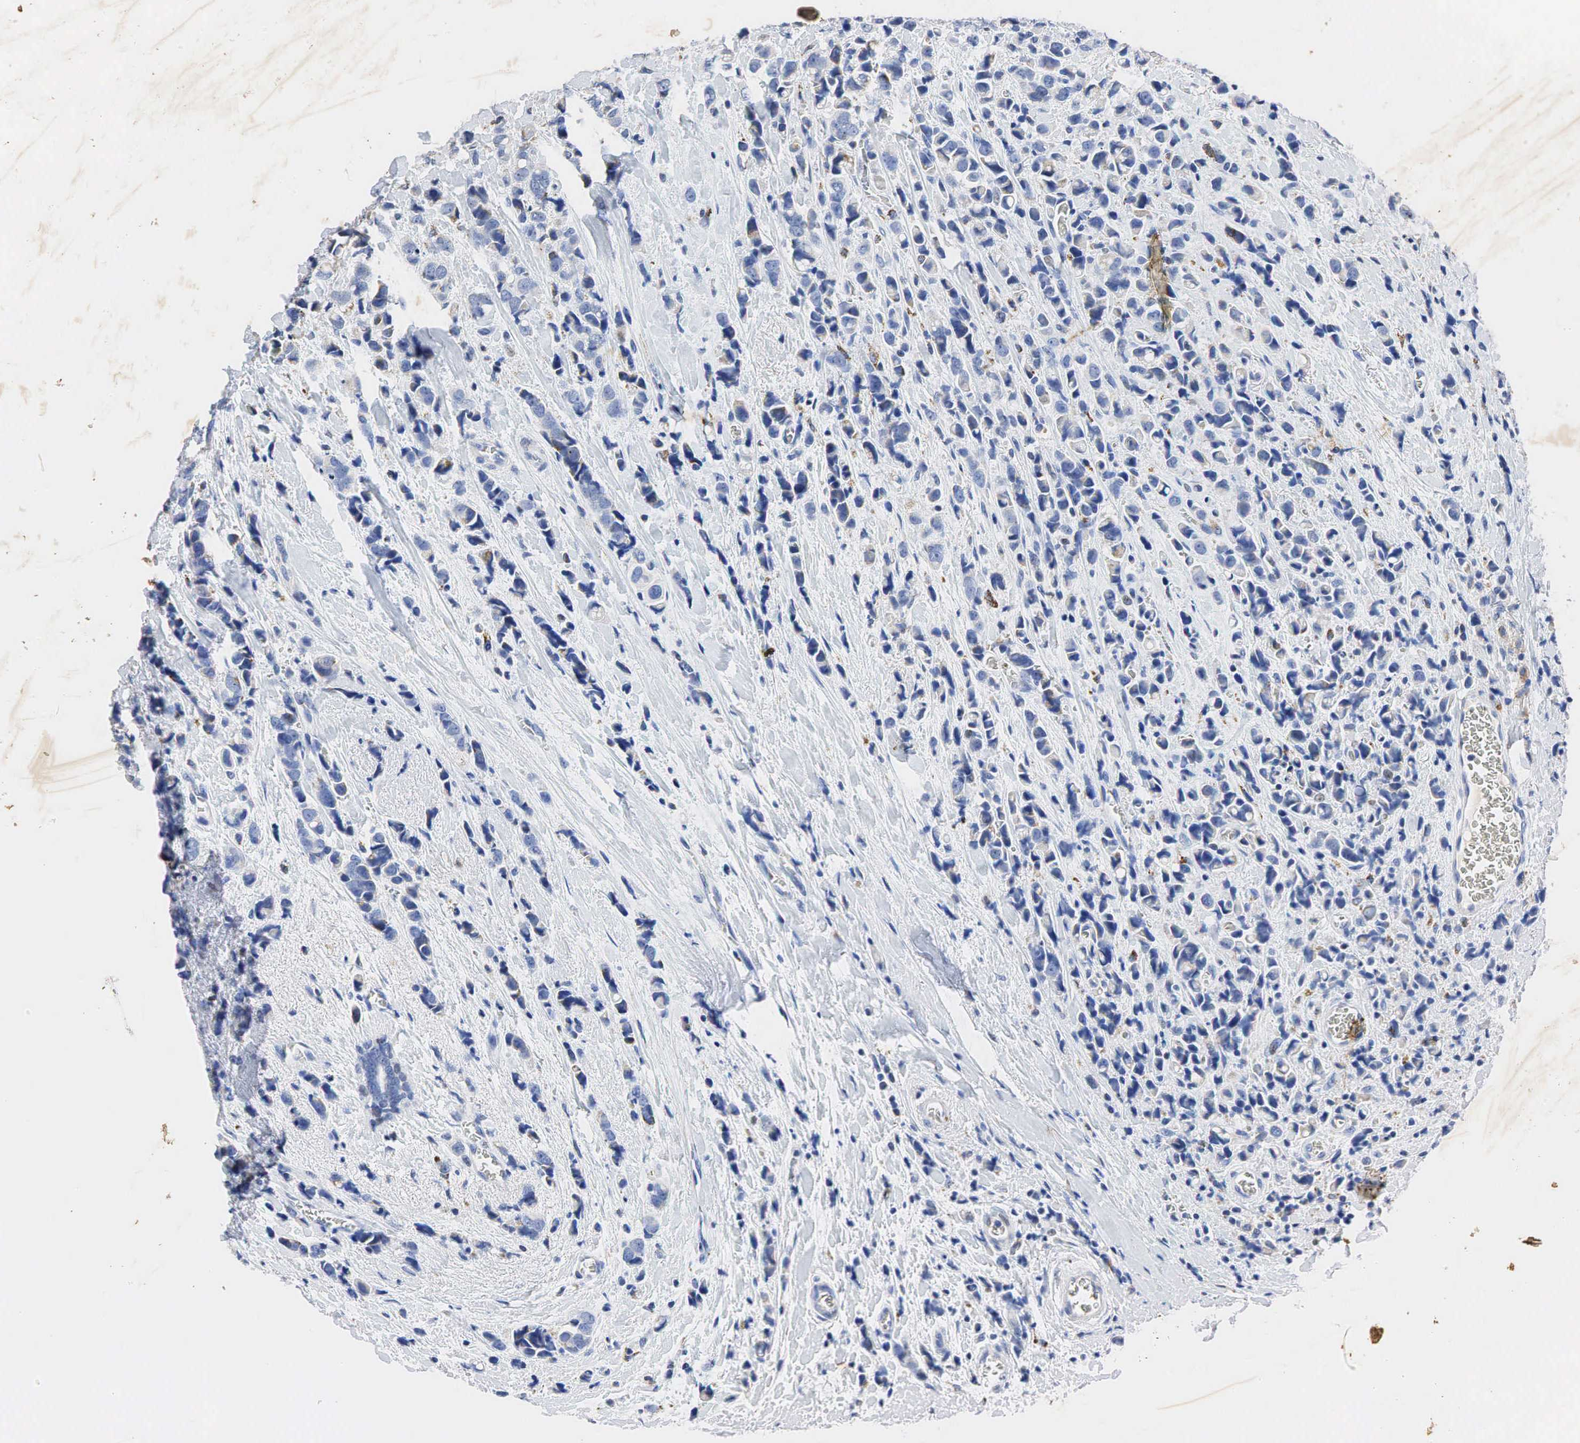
{"staining": {"intensity": "moderate", "quantity": "<25%", "location": "cytoplasmic/membranous"}, "tissue": "breast cancer", "cell_type": "Tumor cells", "image_type": "cancer", "snomed": [{"axis": "morphology", "description": "Lobular carcinoma"}, {"axis": "topography", "description": "Breast"}], "caption": "About <25% of tumor cells in human lobular carcinoma (breast) reveal moderate cytoplasmic/membranous protein expression as visualized by brown immunohistochemical staining.", "gene": "SYP", "patient": {"sex": "female", "age": 57}}